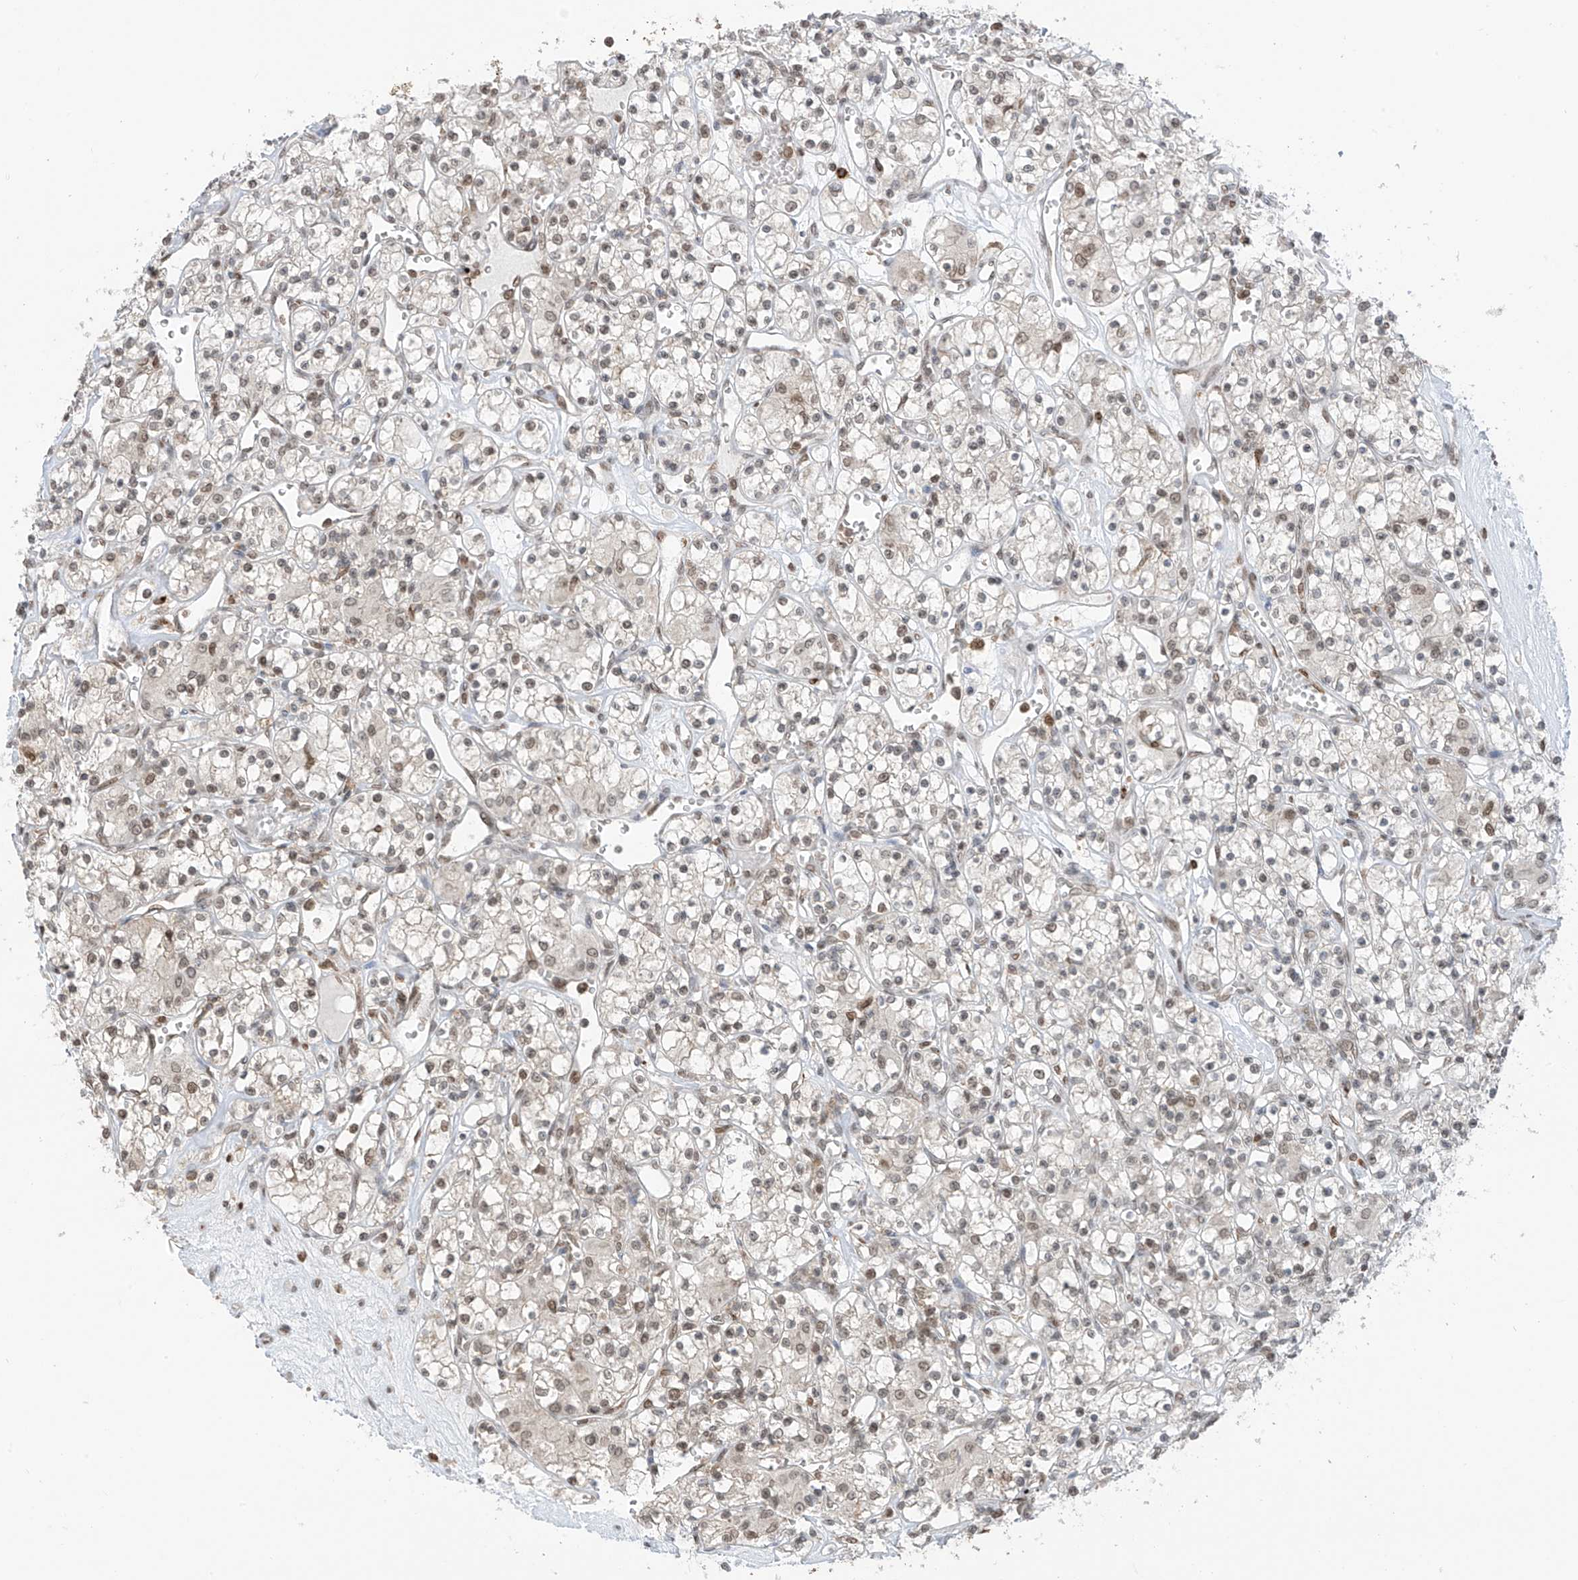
{"staining": {"intensity": "weak", "quantity": "<25%", "location": "nuclear"}, "tissue": "renal cancer", "cell_type": "Tumor cells", "image_type": "cancer", "snomed": [{"axis": "morphology", "description": "Adenocarcinoma, NOS"}, {"axis": "topography", "description": "Kidney"}], "caption": "Tumor cells are negative for protein expression in human renal cancer.", "gene": "KPNB1", "patient": {"sex": "female", "age": 59}}